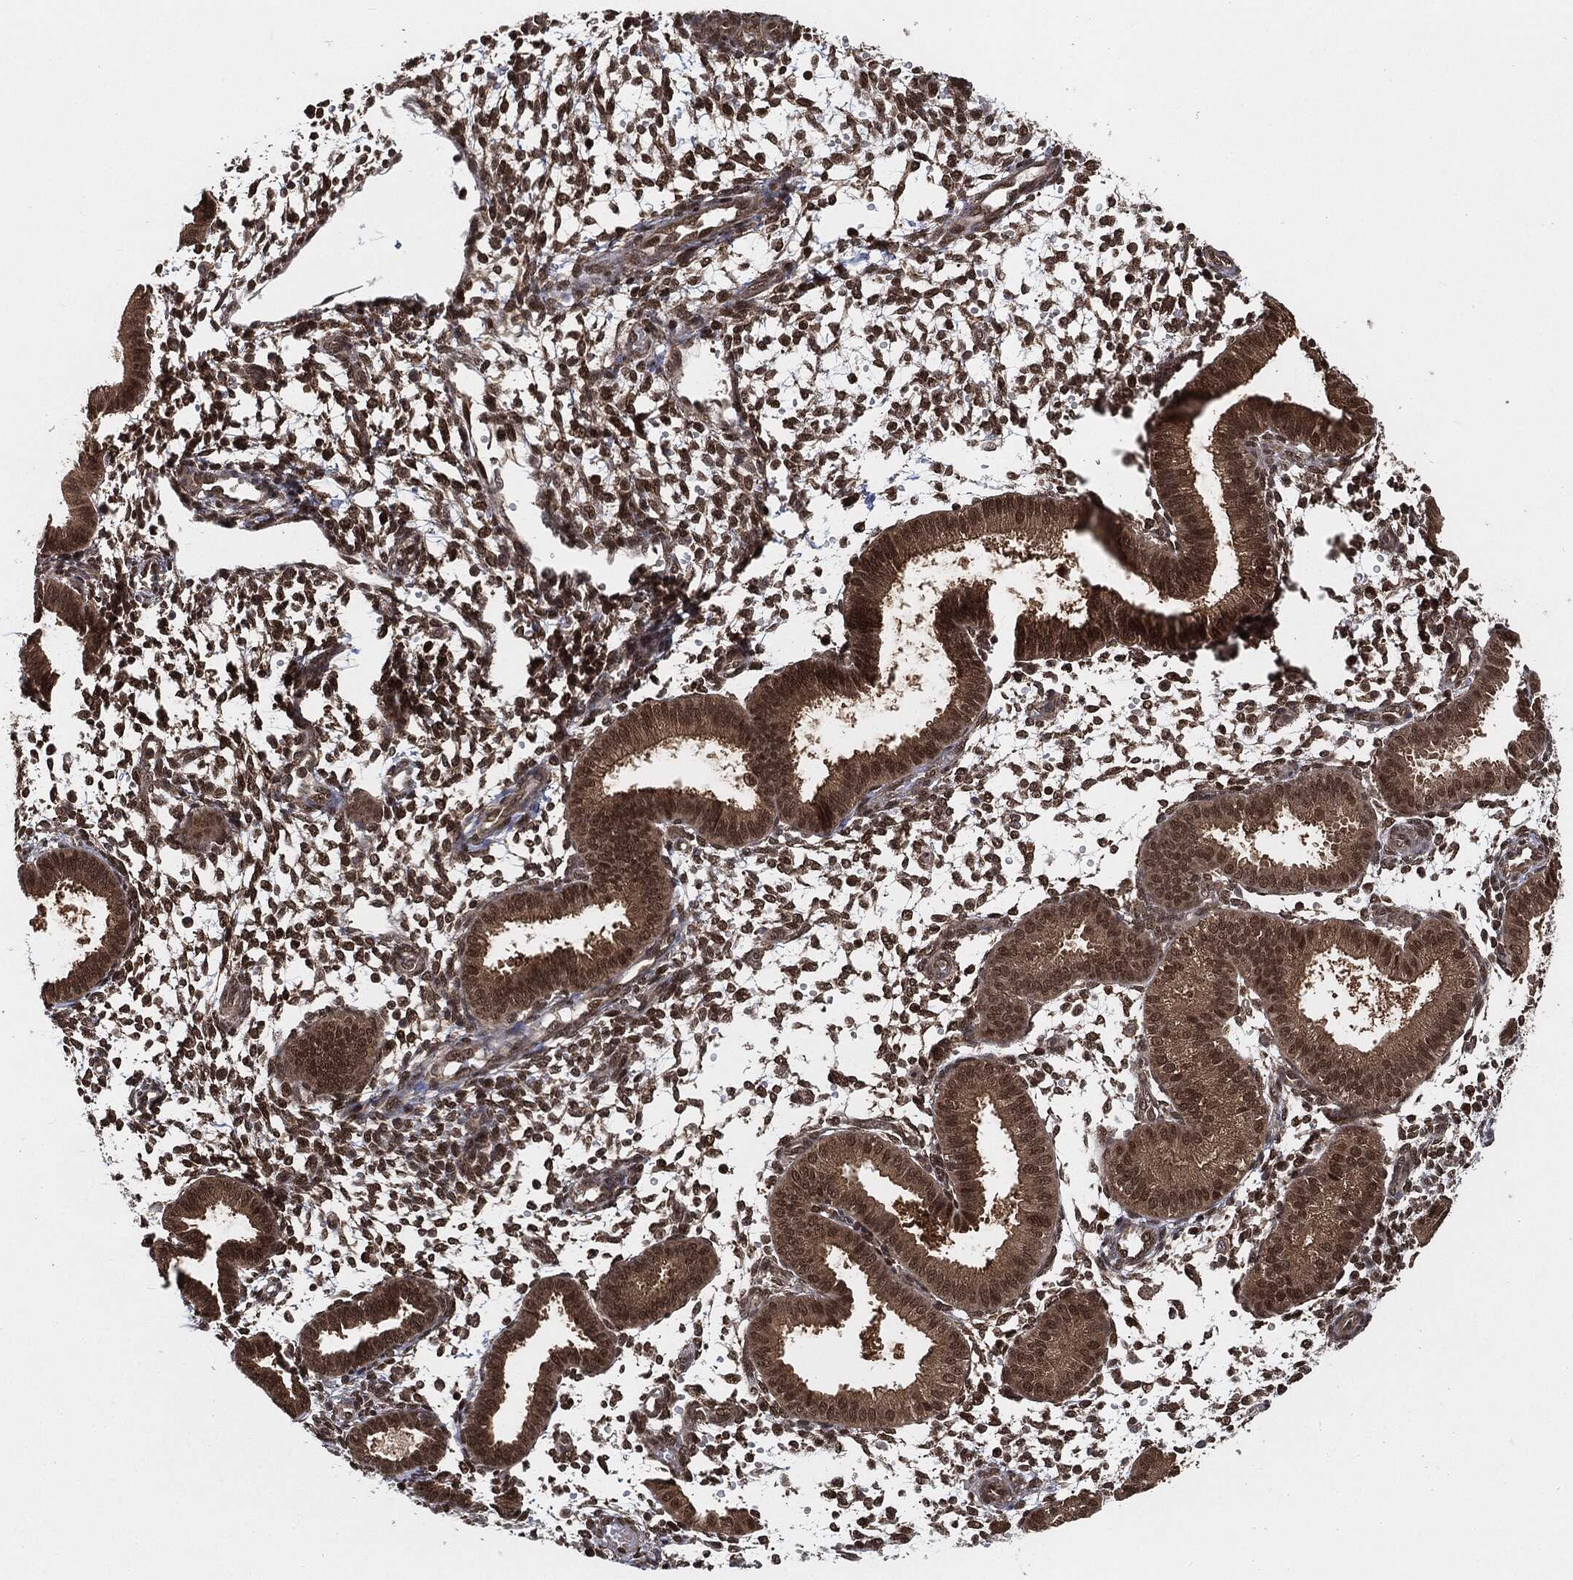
{"staining": {"intensity": "moderate", "quantity": ">75%", "location": "cytoplasmic/membranous,nuclear"}, "tissue": "endometrium", "cell_type": "Cells in endometrial stroma", "image_type": "normal", "snomed": [{"axis": "morphology", "description": "Normal tissue, NOS"}, {"axis": "topography", "description": "Endometrium"}], "caption": "The immunohistochemical stain shows moderate cytoplasmic/membranous,nuclear staining in cells in endometrial stroma of unremarkable endometrium.", "gene": "CUTA", "patient": {"sex": "female", "age": 43}}